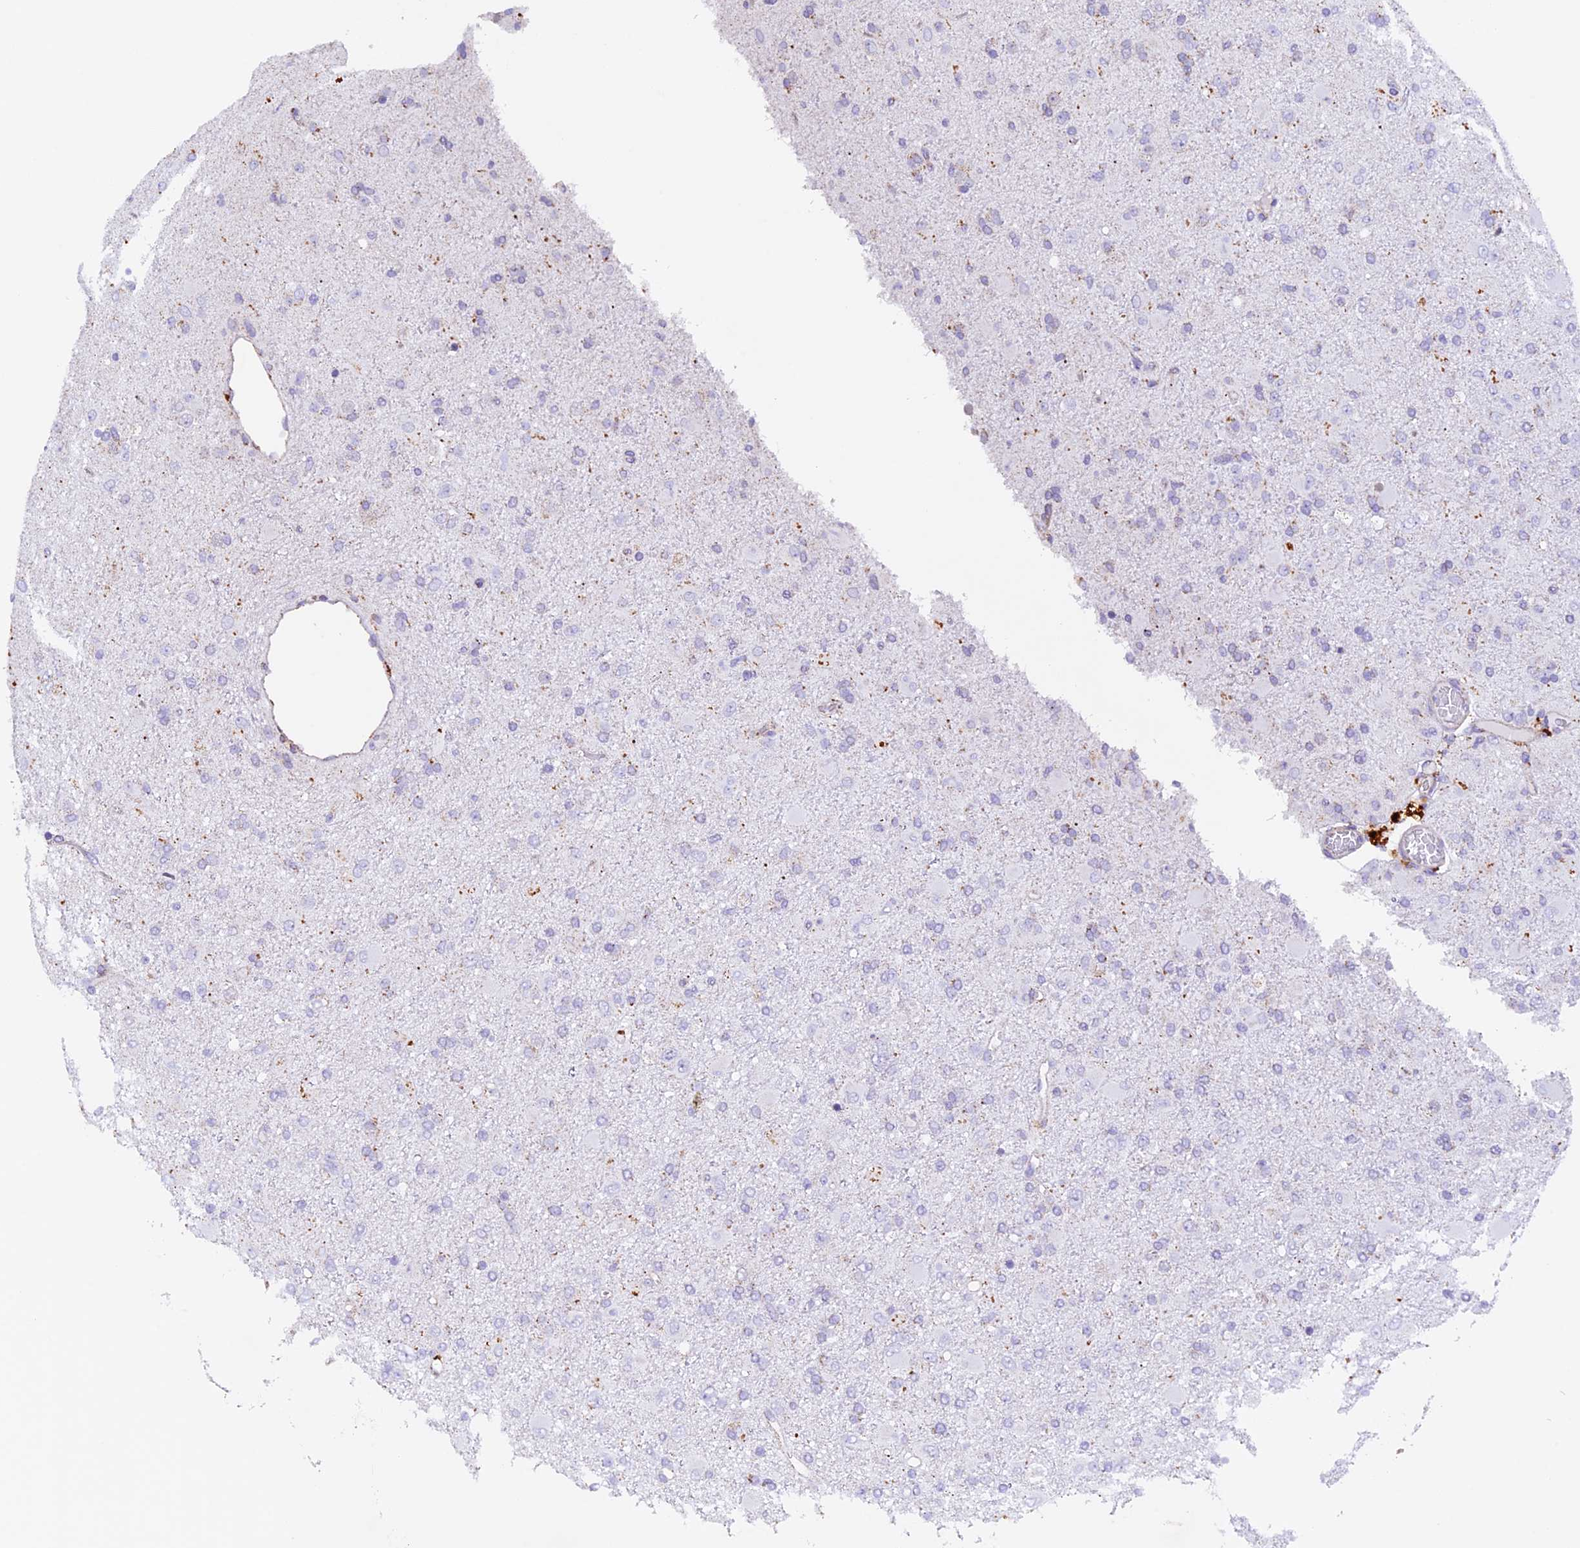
{"staining": {"intensity": "negative", "quantity": "none", "location": "none"}, "tissue": "glioma", "cell_type": "Tumor cells", "image_type": "cancer", "snomed": [{"axis": "morphology", "description": "Glioma, malignant, Low grade"}, {"axis": "topography", "description": "Brain"}], "caption": "Immunohistochemistry photomicrograph of human glioma stained for a protein (brown), which shows no expression in tumor cells.", "gene": "TFAM", "patient": {"sex": "male", "age": 65}}